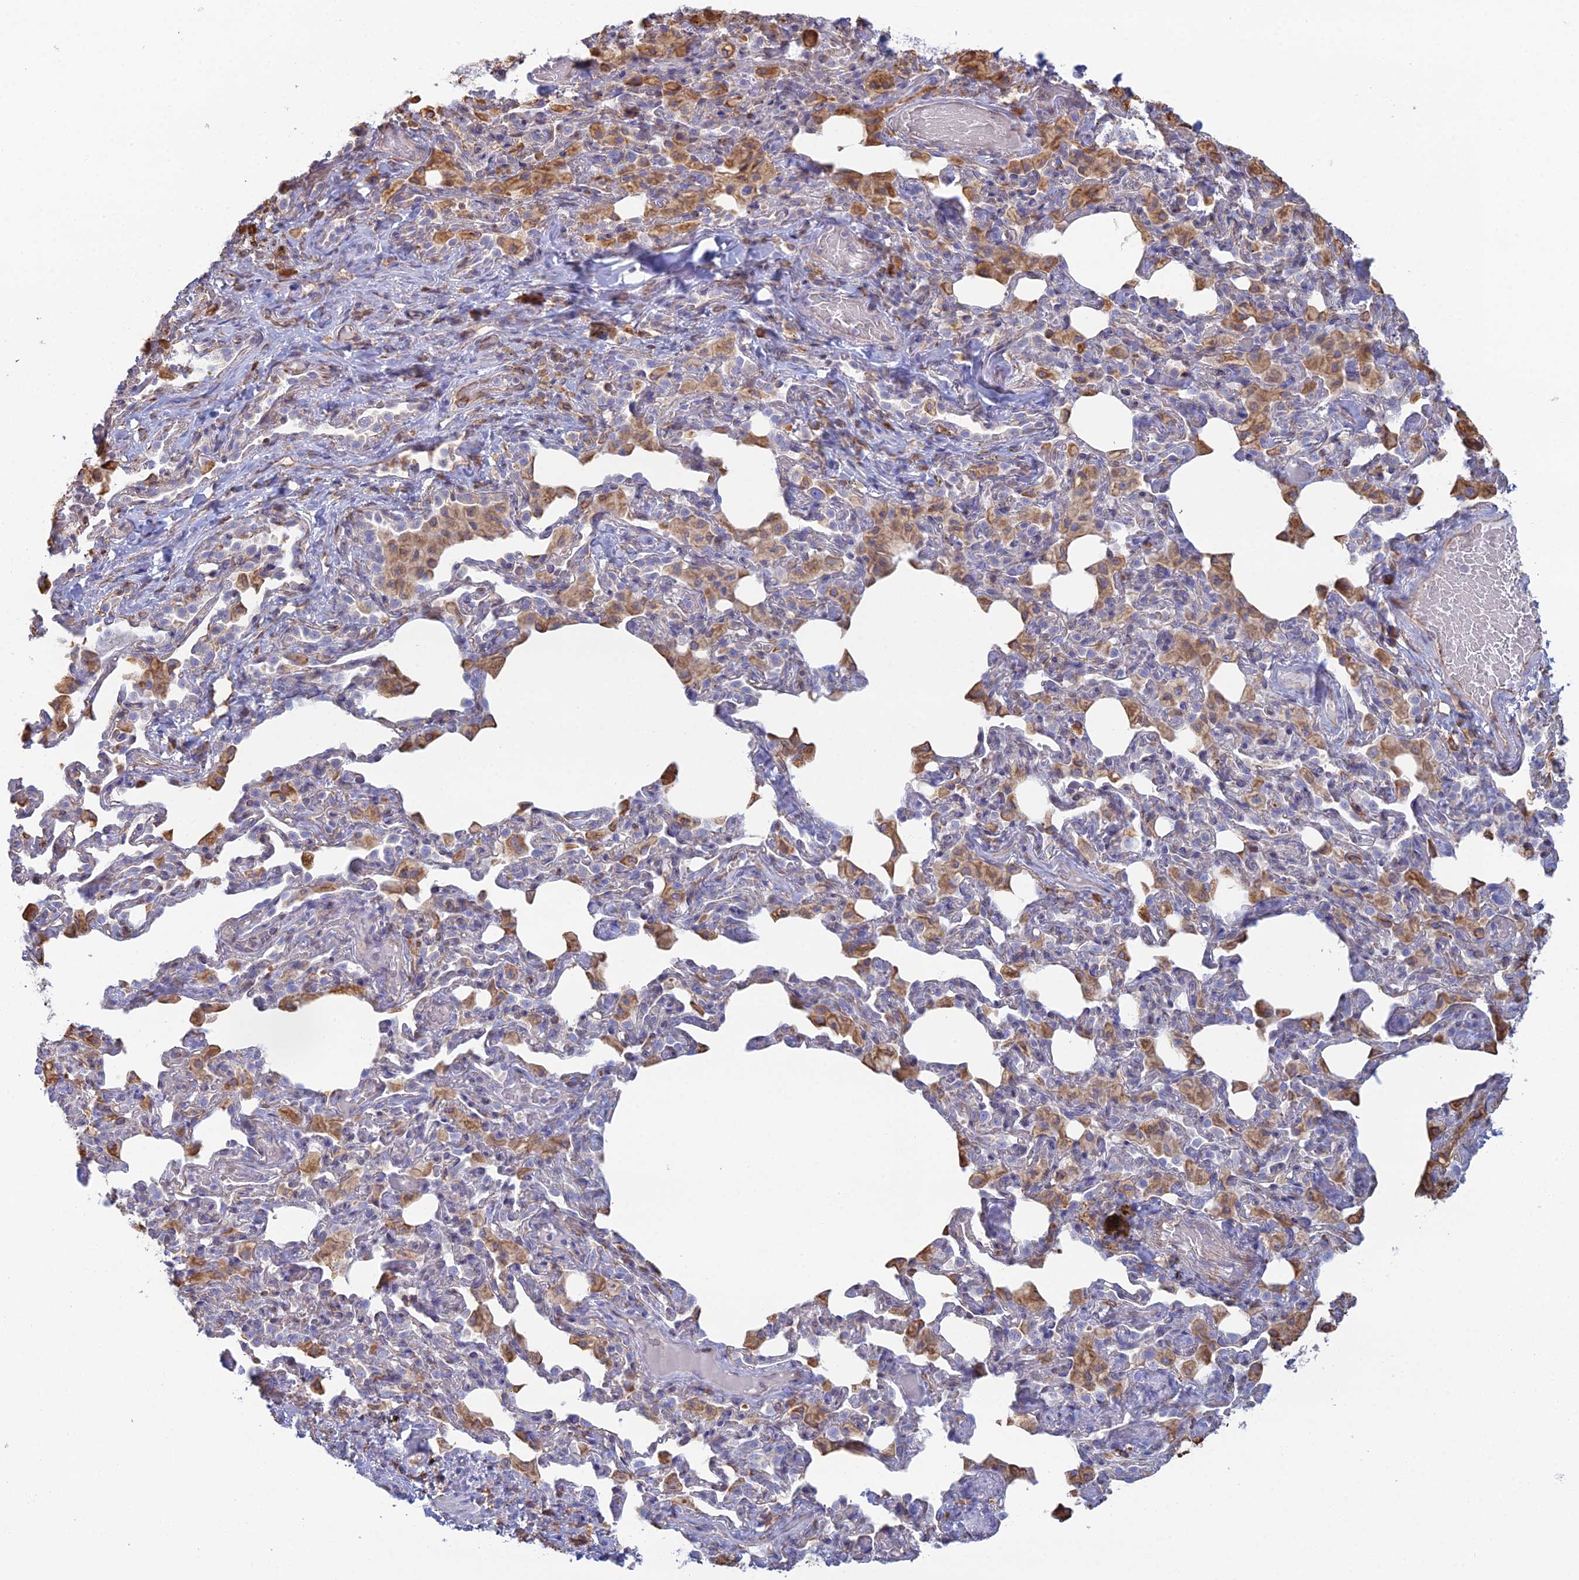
{"staining": {"intensity": "negative", "quantity": "none", "location": "none"}, "tissue": "bronchus", "cell_type": "Respiratory epithelial cells", "image_type": "normal", "snomed": [{"axis": "morphology", "description": "Normal tissue, NOS"}, {"axis": "morphology", "description": "Inflammation, NOS"}, {"axis": "topography", "description": "Lung"}], "caption": "A high-resolution photomicrograph shows IHC staining of normal bronchus, which demonstrates no significant positivity in respiratory epithelial cells.", "gene": "CLVS2", "patient": {"sex": "female", "age": 46}}